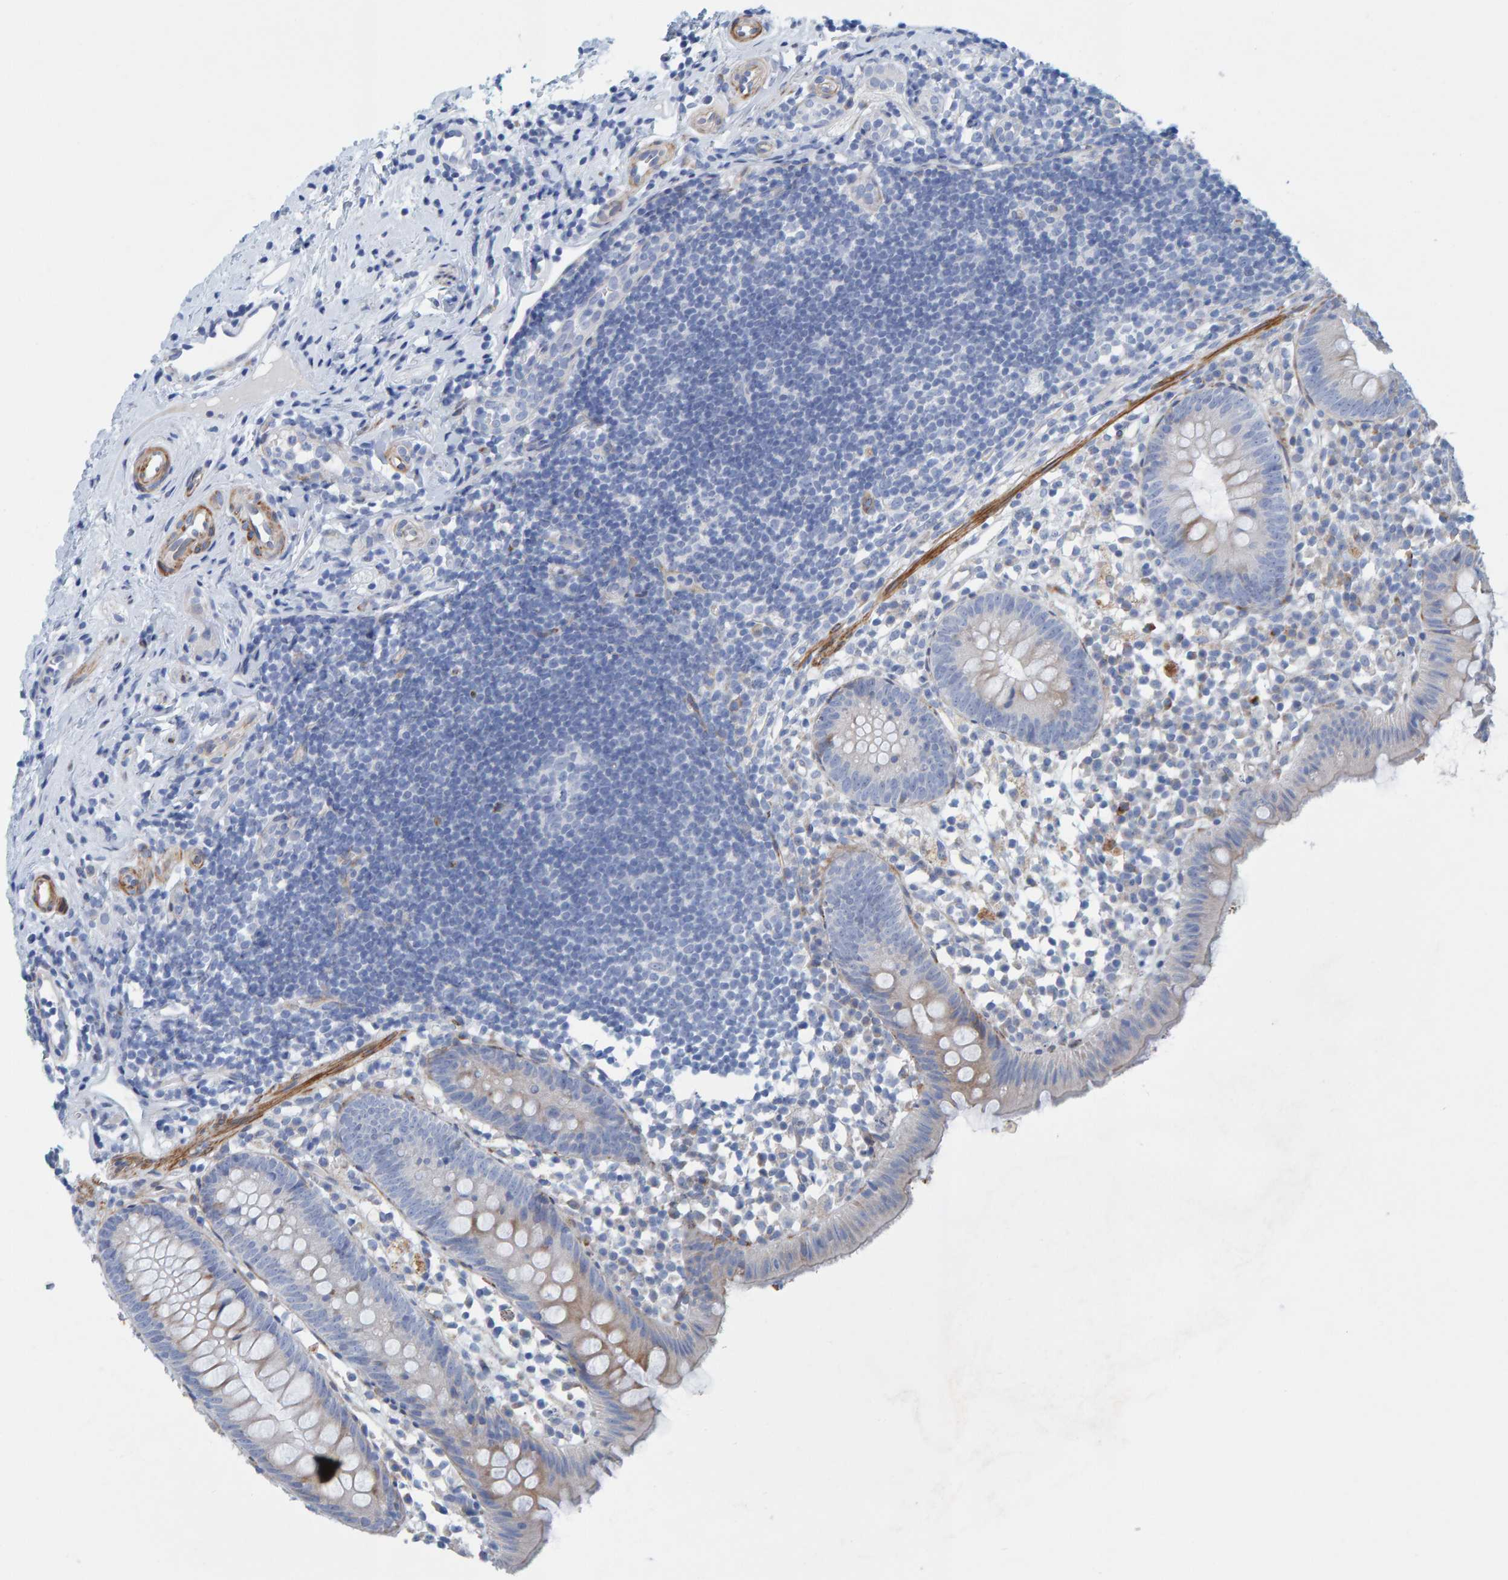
{"staining": {"intensity": "negative", "quantity": "none", "location": "none"}, "tissue": "appendix", "cell_type": "Glandular cells", "image_type": "normal", "snomed": [{"axis": "morphology", "description": "Normal tissue, NOS"}, {"axis": "topography", "description": "Appendix"}], "caption": "Appendix stained for a protein using IHC displays no expression glandular cells.", "gene": "MMP16", "patient": {"sex": "female", "age": 20}}